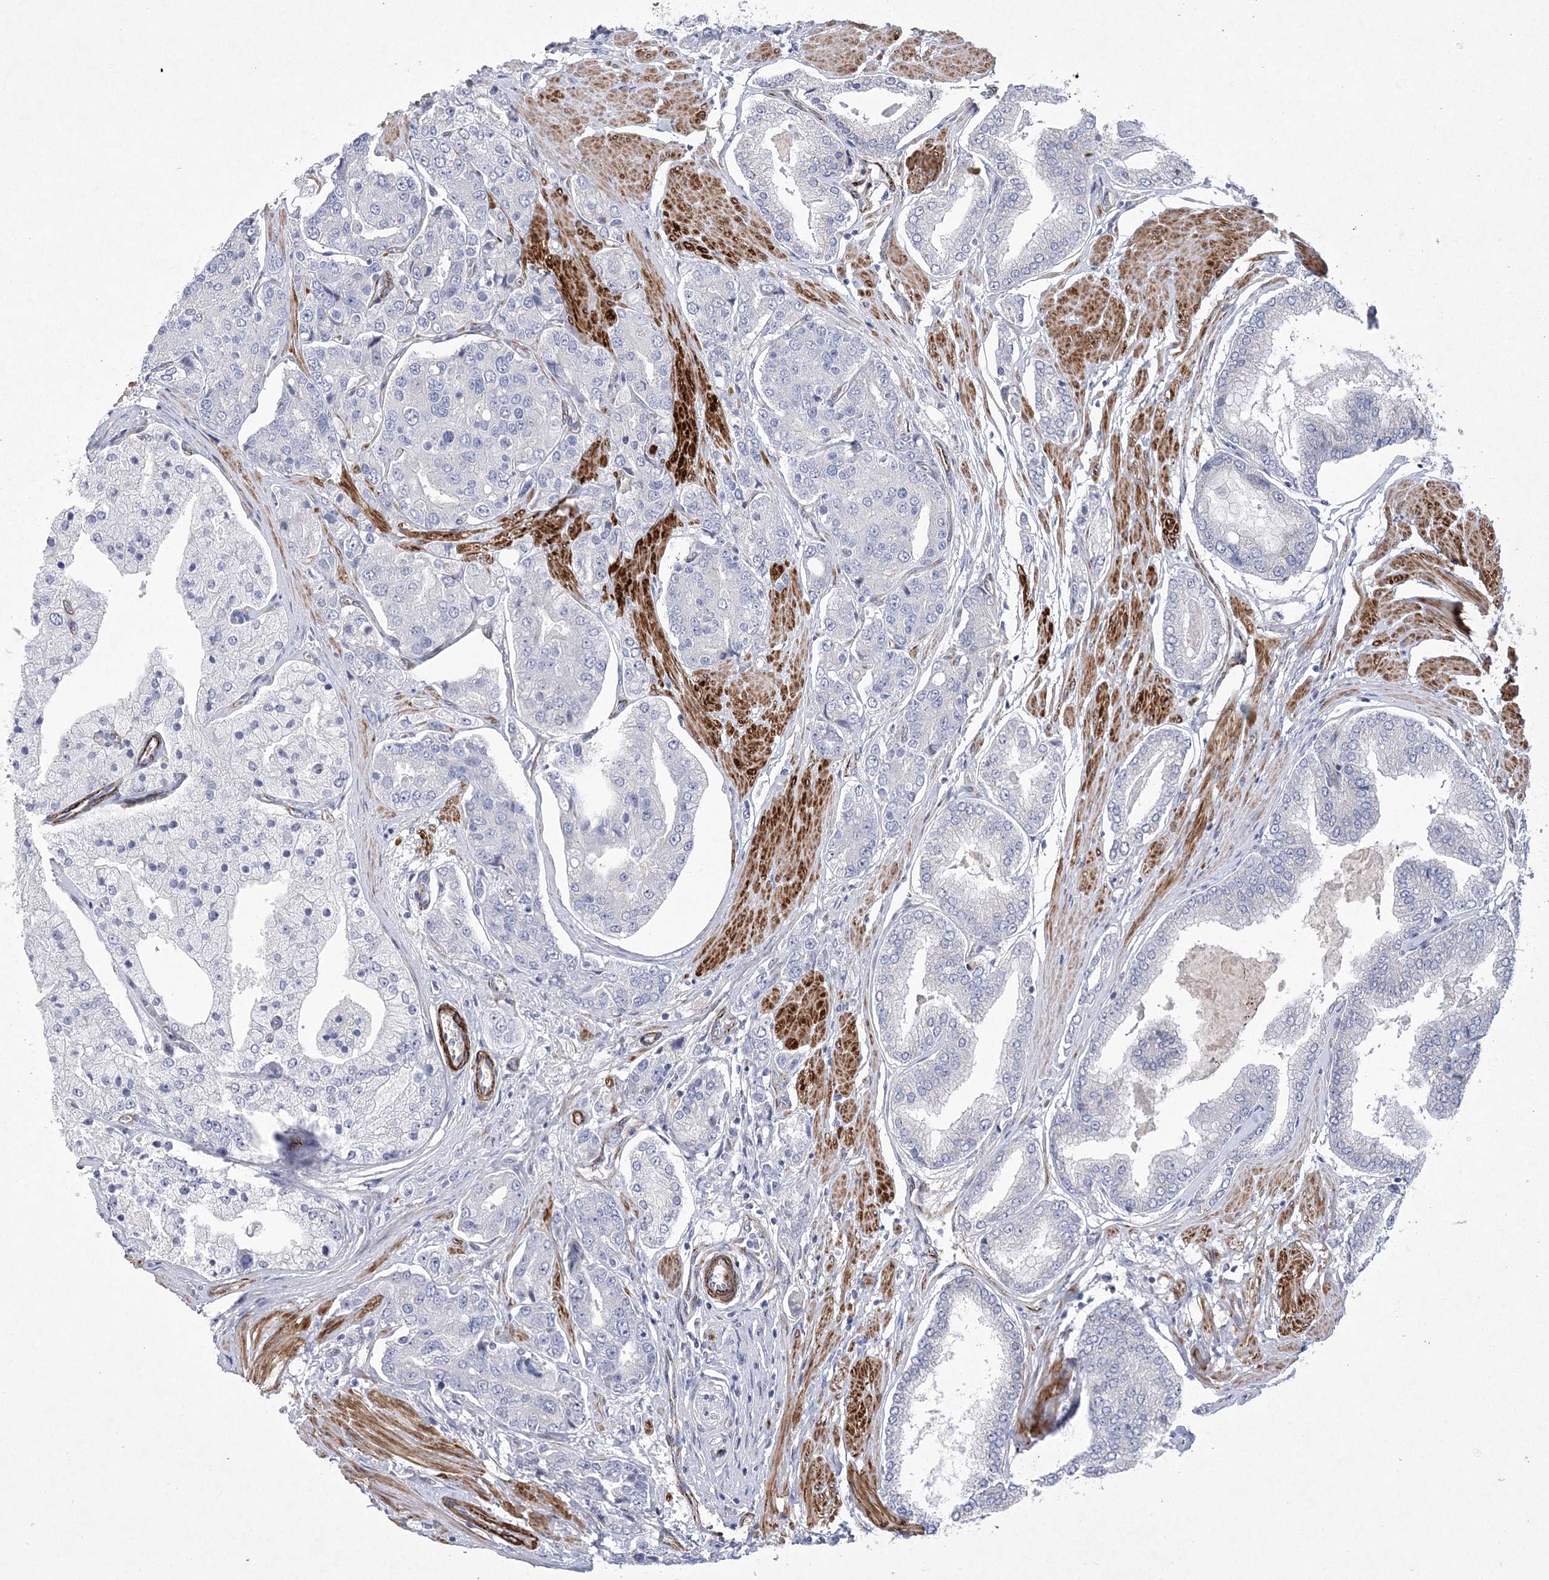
{"staining": {"intensity": "negative", "quantity": "none", "location": "none"}, "tissue": "prostate cancer", "cell_type": "Tumor cells", "image_type": "cancer", "snomed": [{"axis": "morphology", "description": "Adenocarcinoma, High grade"}, {"axis": "topography", "description": "Prostate"}], "caption": "An immunohistochemistry (IHC) histopathology image of prostate high-grade adenocarcinoma is shown. There is no staining in tumor cells of prostate high-grade adenocarcinoma.", "gene": "ARSJ", "patient": {"sex": "male", "age": 50}}